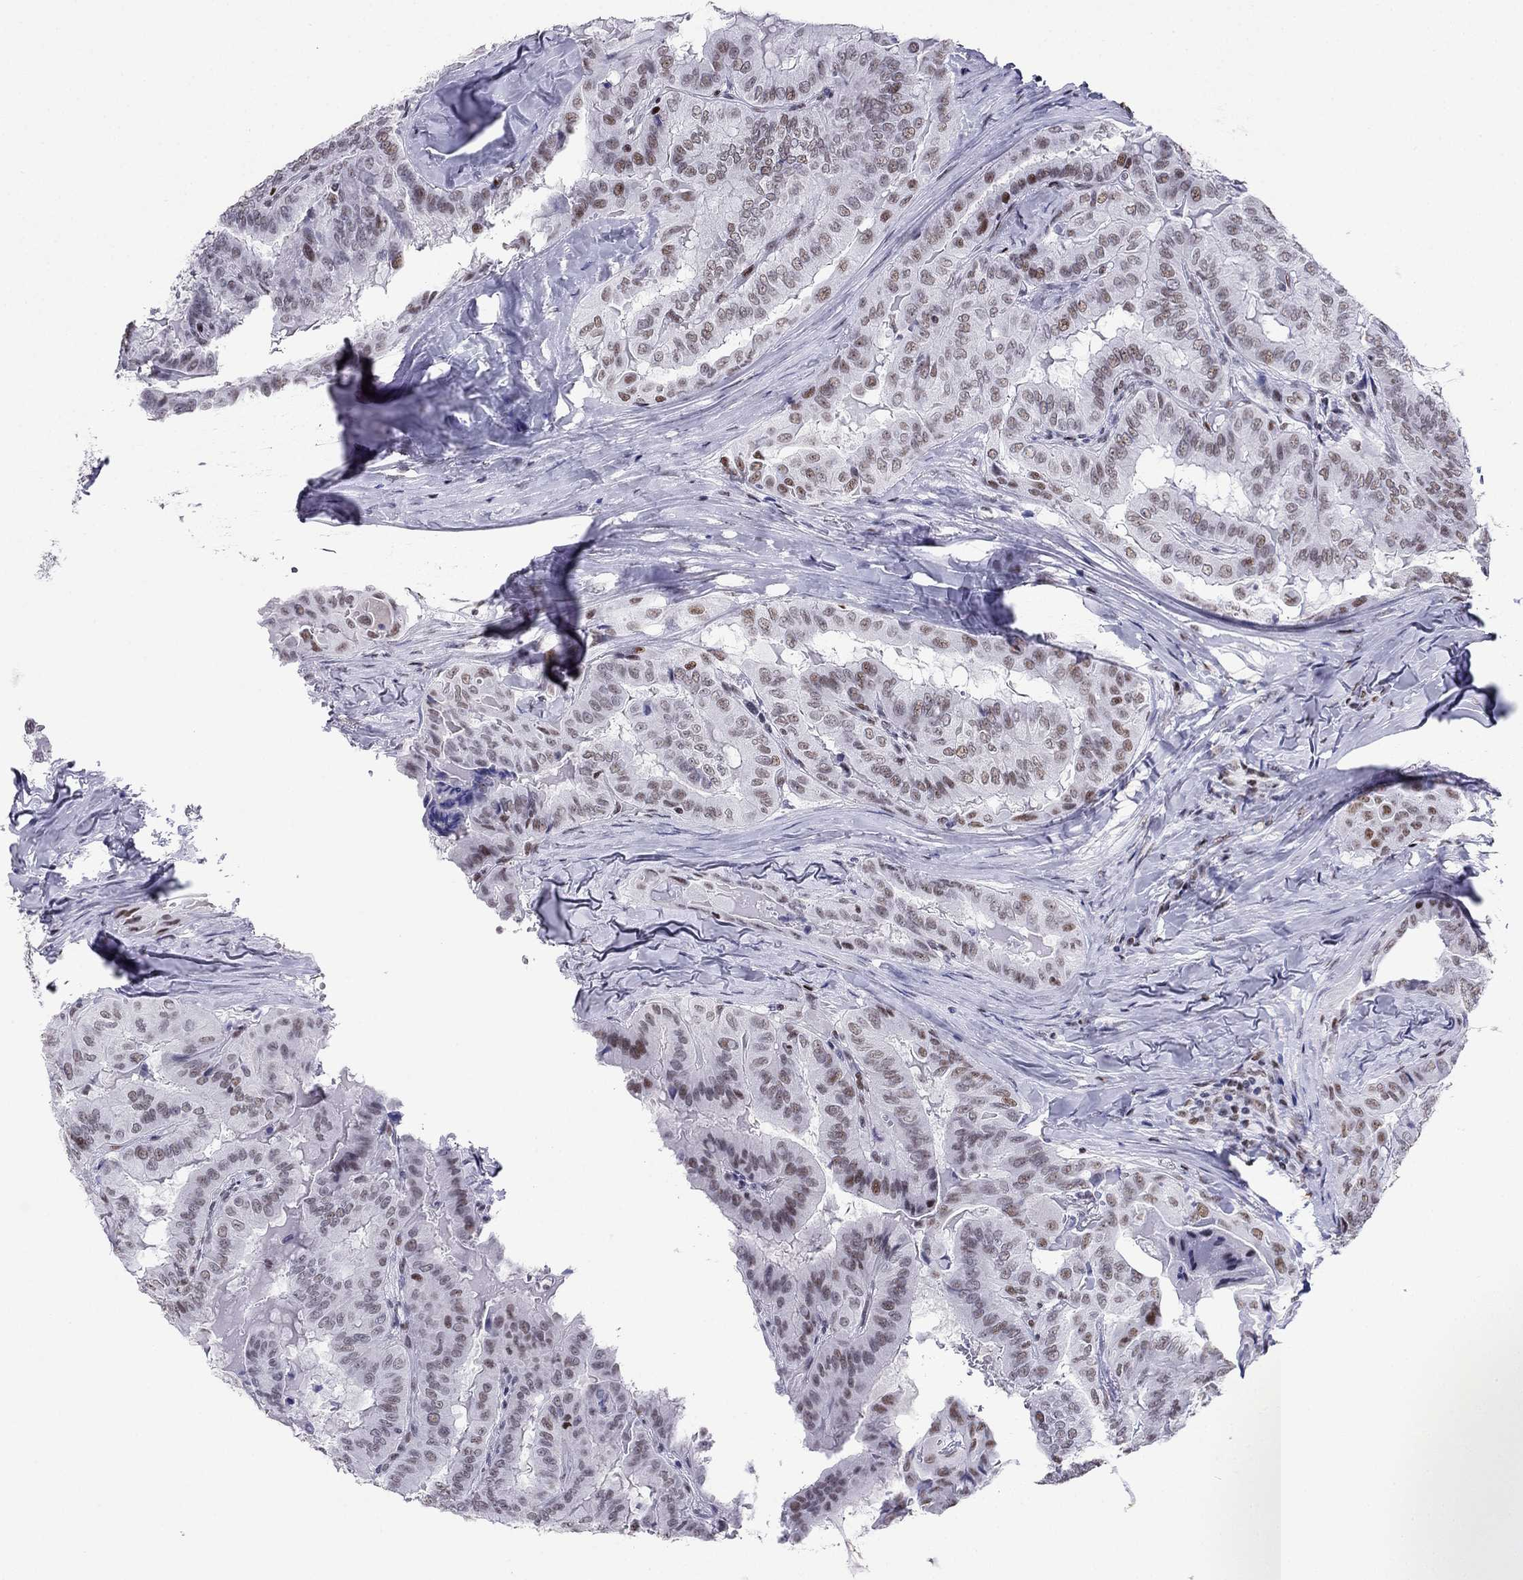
{"staining": {"intensity": "moderate", "quantity": ">75%", "location": "nuclear"}, "tissue": "thyroid cancer", "cell_type": "Tumor cells", "image_type": "cancer", "snomed": [{"axis": "morphology", "description": "Papillary adenocarcinoma, NOS"}, {"axis": "topography", "description": "Thyroid gland"}], "caption": "Thyroid cancer tissue displays moderate nuclear expression in about >75% of tumor cells, visualized by immunohistochemistry.", "gene": "PPM1G", "patient": {"sex": "female", "age": 68}}